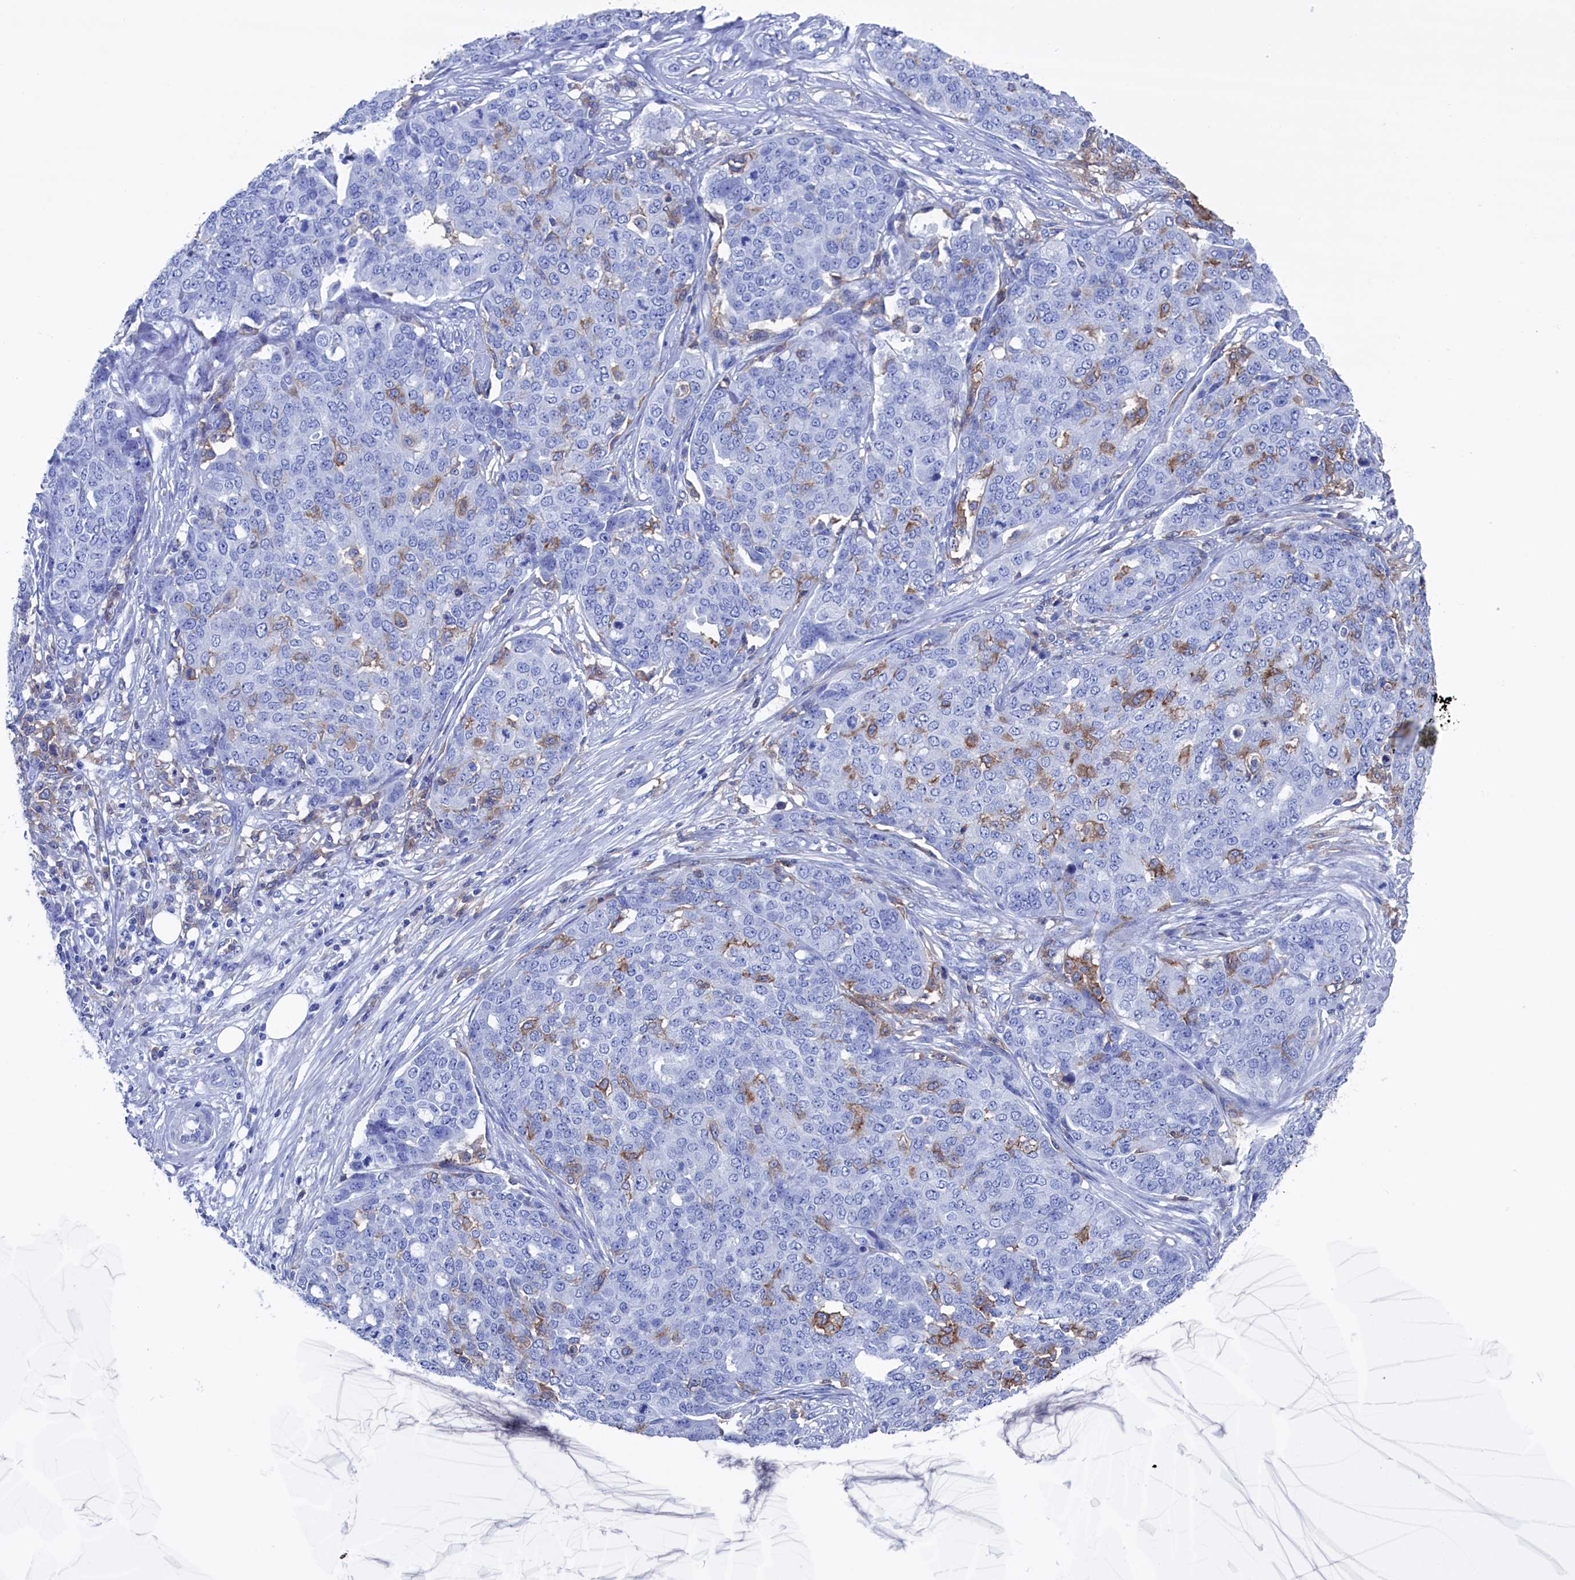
{"staining": {"intensity": "negative", "quantity": "none", "location": "none"}, "tissue": "ovarian cancer", "cell_type": "Tumor cells", "image_type": "cancer", "snomed": [{"axis": "morphology", "description": "Cystadenocarcinoma, serous, NOS"}, {"axis": "topography", "description": "Soft tissue"}, {"axis": "topography", "description": "Ovary"}], "caption": "There is no significant positivity in tumor cells of serous cystadenocarcinoma (ovarian).", "gene": "TYROBP", "patient": {"sex": "female", "age": 57}}